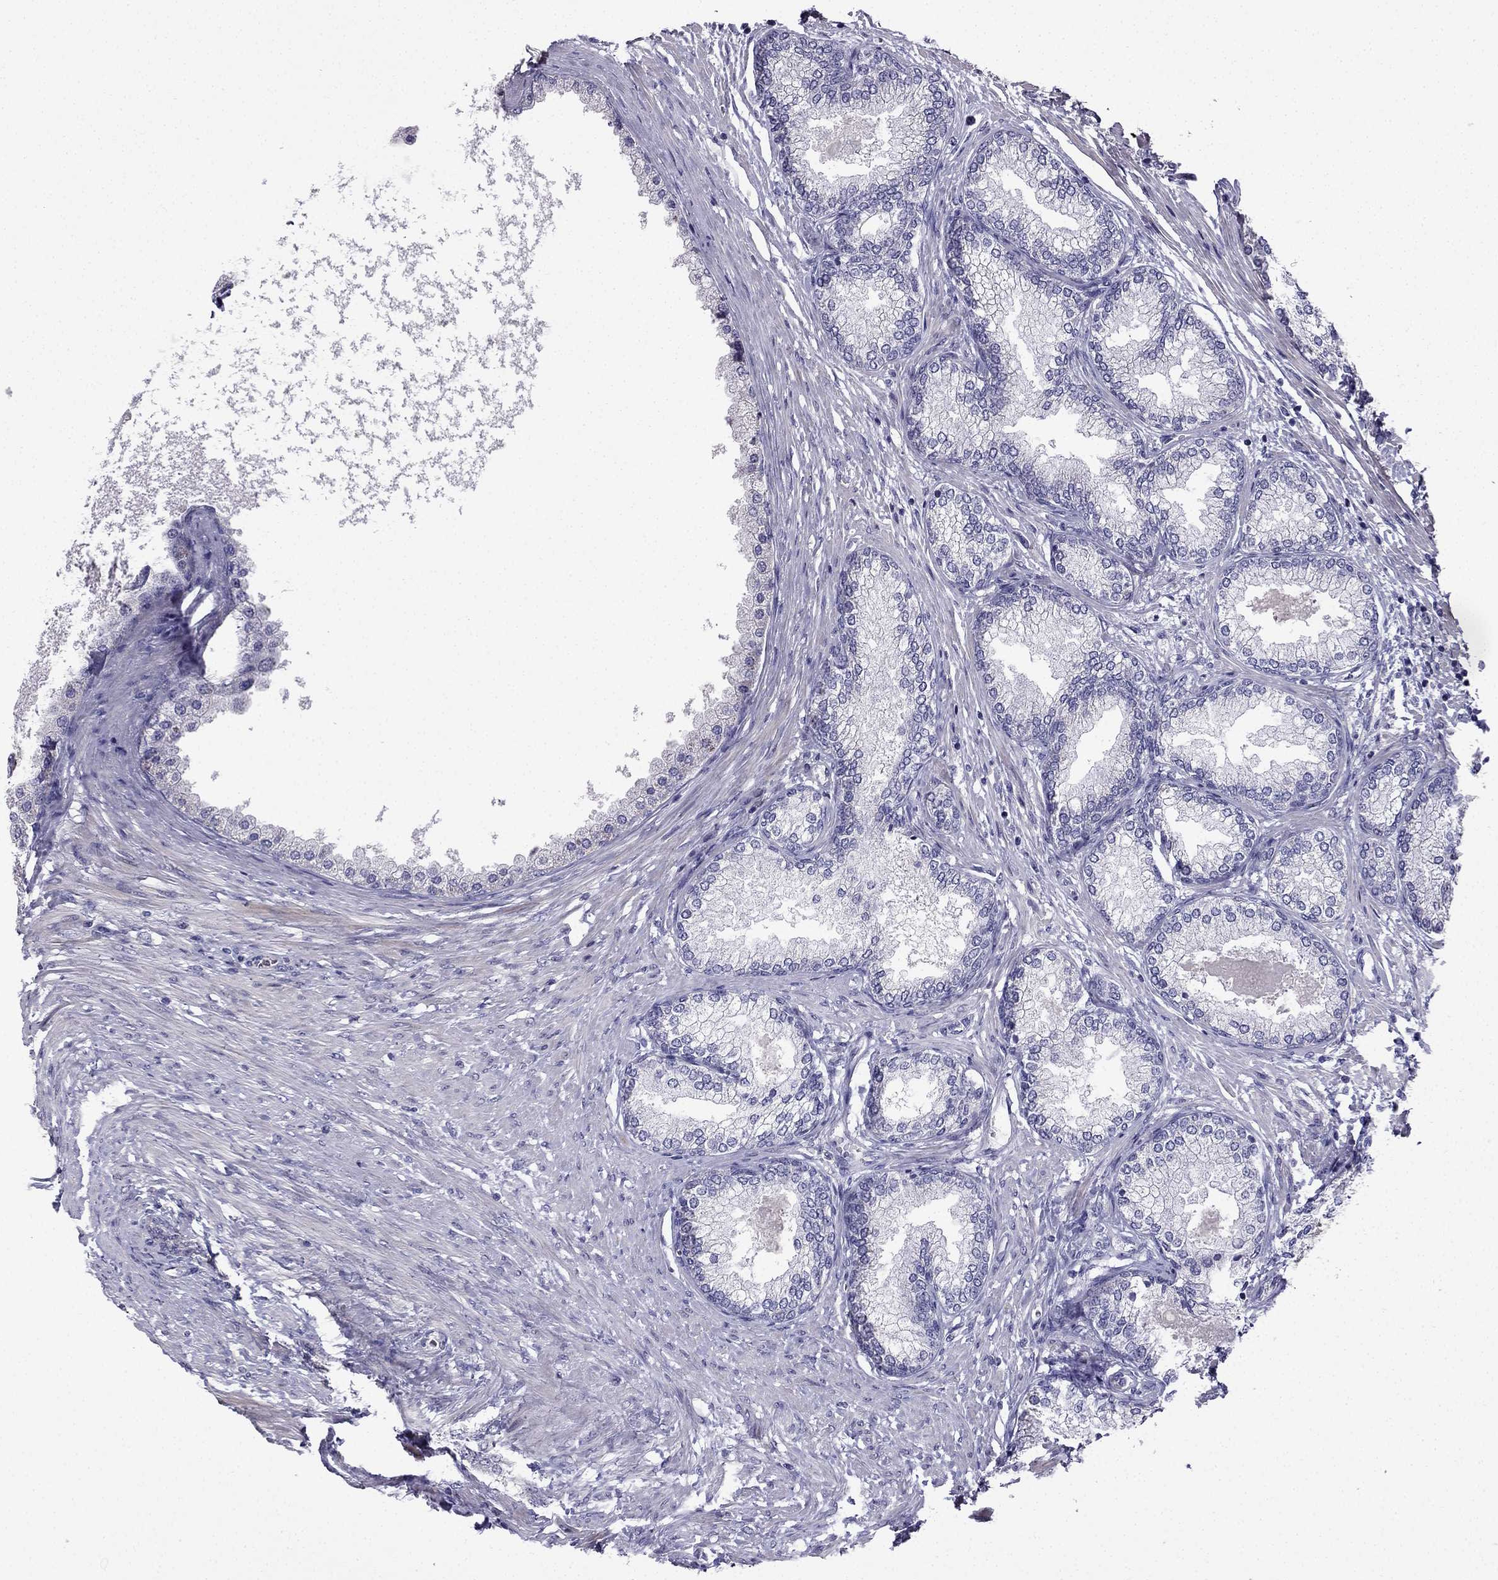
{"staining": {"intensity": "negative", "quantity": "none", "location": "none"}, "tissue": "prostate", "cell_type": "Glandular cells", "image_type": "normal", "snomed": [{"axis": "morphology", "description": "Normal tissue, NOS"}, {"axis": "topography", "description": "Prostate"}], "caption": "IHC photomicrograph of benign prostate stained for a protein (brown), which exhibits no staining in glandular cells.", "gene": "UHRF1", "patient": {"sex": "male", "age": 72}}